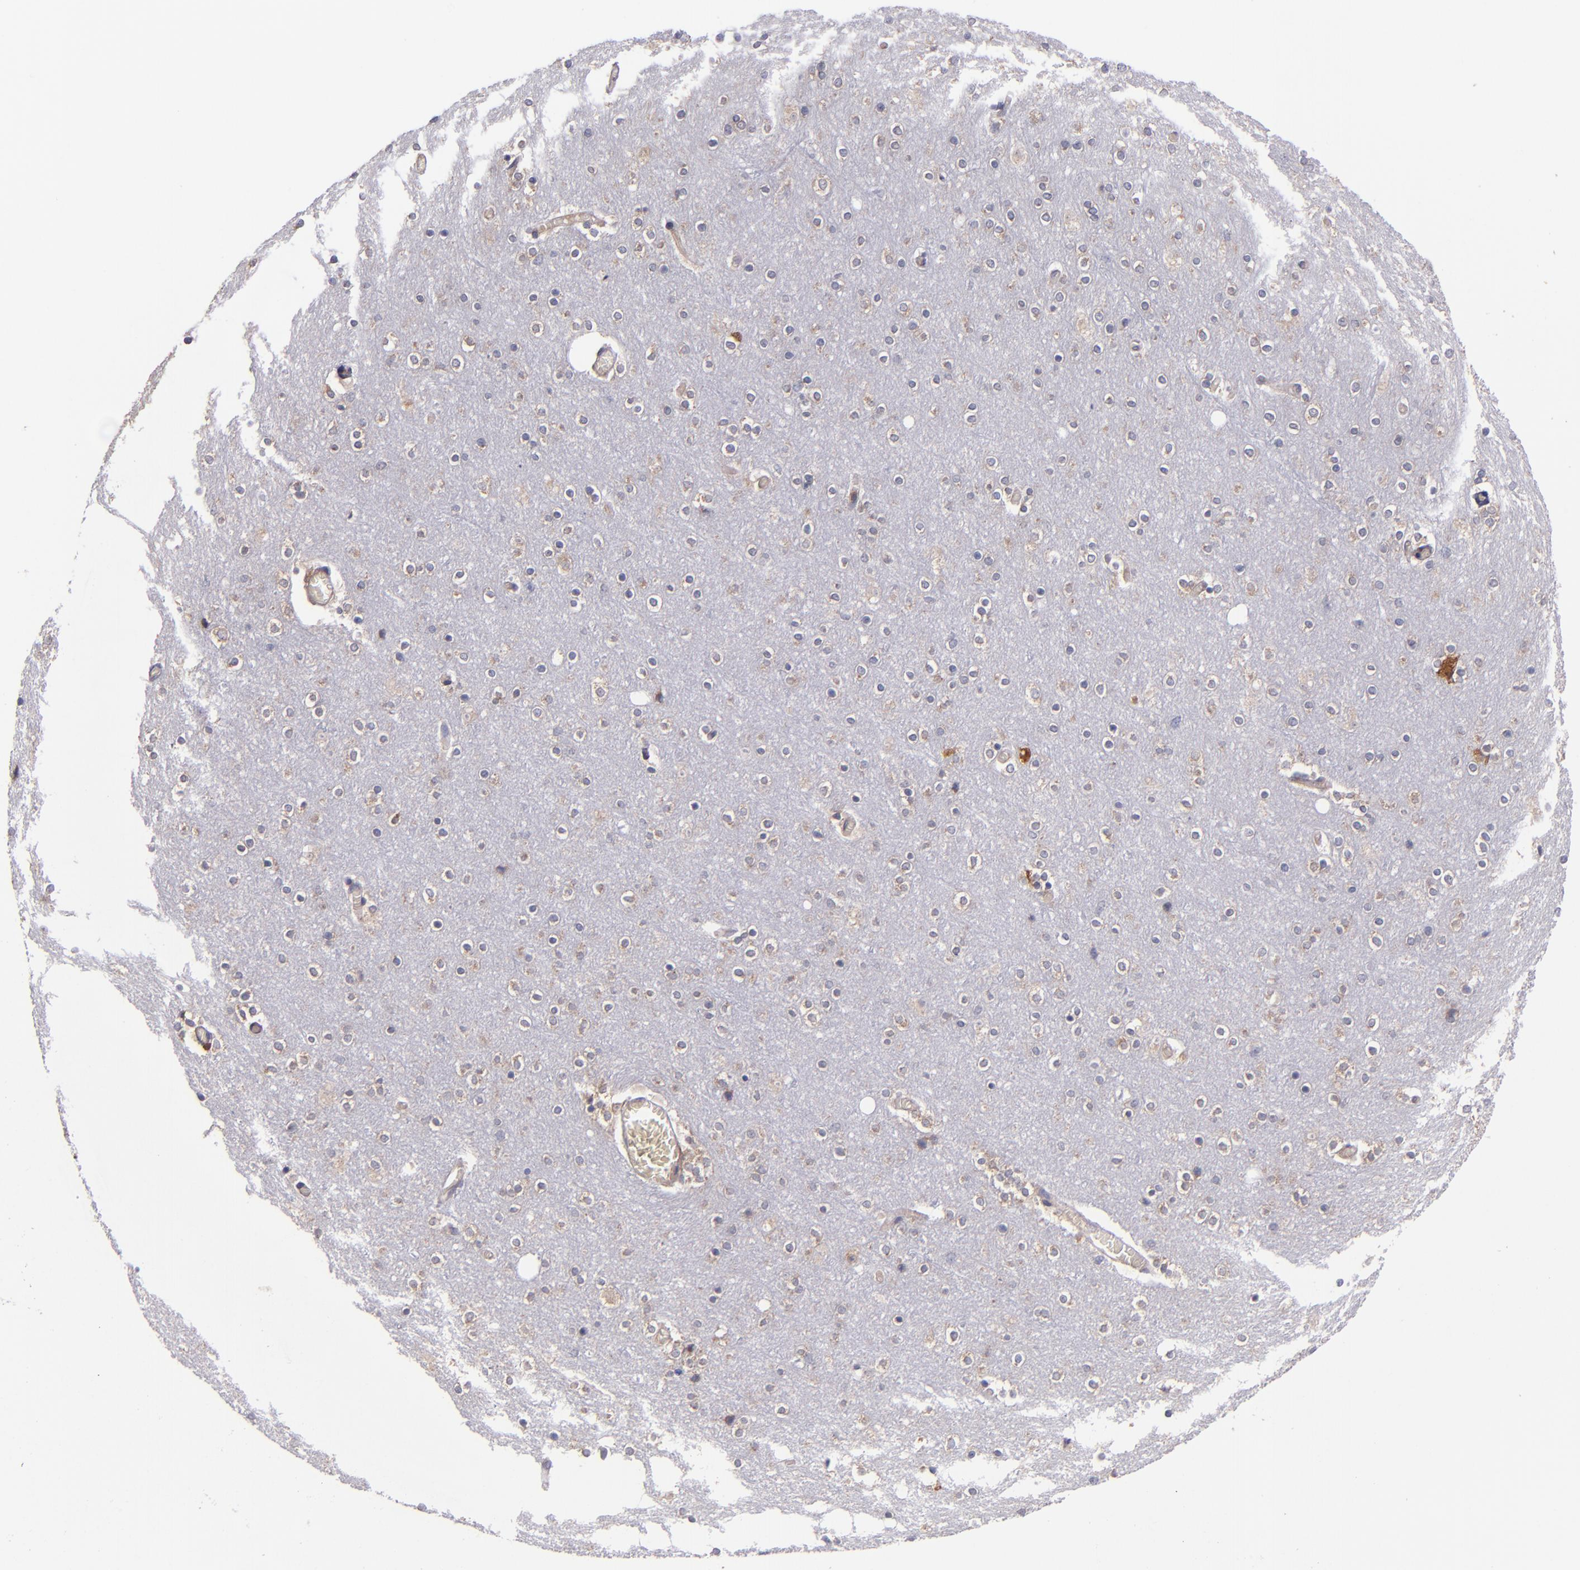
{"staining": {"intensity": "negative", "quantity": "none", "location": "none"}, "tissue": "cerebral cortex", "cell_type": "Endothelial cells", "image_type": "normal", "snomed": [{"axis": "morphology", "description": "Normal tissue, NOS"}, {"axis": "topography", "description": "Cerebral cortex"}], "caption": "The photomicrograph reveals no significant positivity in endothelial cells of cerebral cortex. (DAB (3,3'-diaminobenzidine) IHC with hematoxylin counter stain).", "gene": "EIF4ENIF1", "patient": {"sex": "female", "age": 54}}